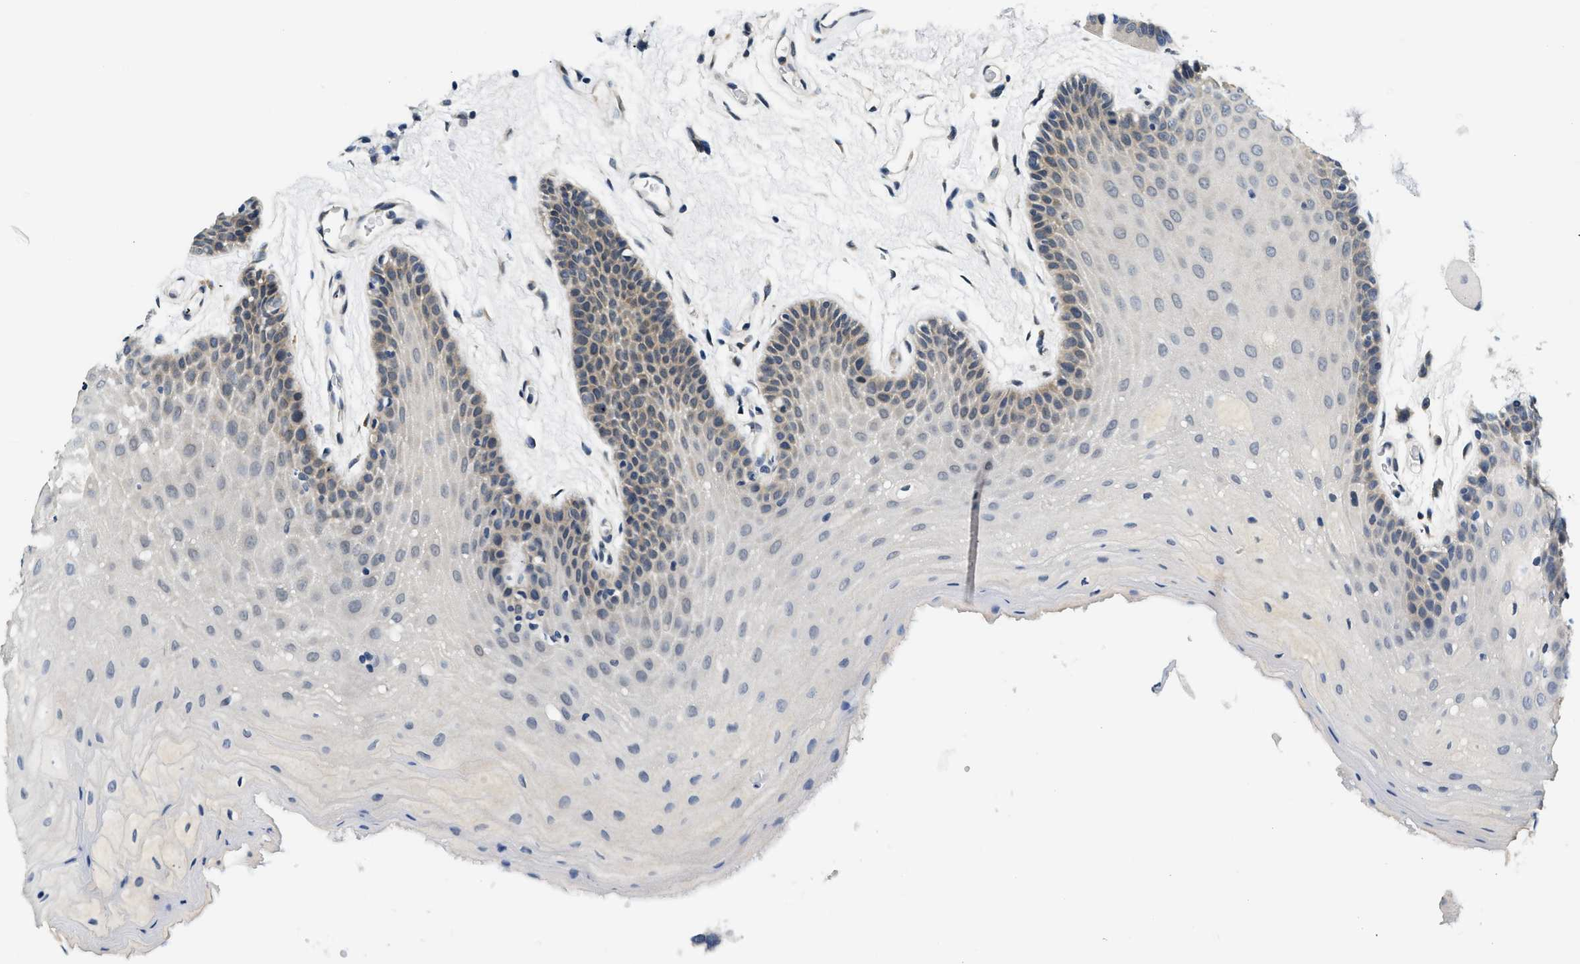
{"staining": {"intensity": "moderate", "quantity": "<25%", "location": "cytoplasmic/membranous"}, "tissue": "oral mucosa", "cell_type": "Squamous epithelial cells", "image_type": "normal", "snomed": [{"axis": "morphology", "description": "Normal tissue, NOS"}, {"axis": "morphology", "description": "Squamous cell carcinoma, NOS"}, {"axis": "topography", "description": "Oral tissue"}, {"axis": "topography", "description": "Head-Neck"}], "caption": "A histopathology image of oral mucosa stained for a protein demonstrates moderate cytoplasmic/membranous brown staining in squamous epithelial cells. (brown staining indicates protein expression, while blue staining denotes nuclei).", "gene": "SMAD4", "patient": {"sex": "male", "age": 71}}